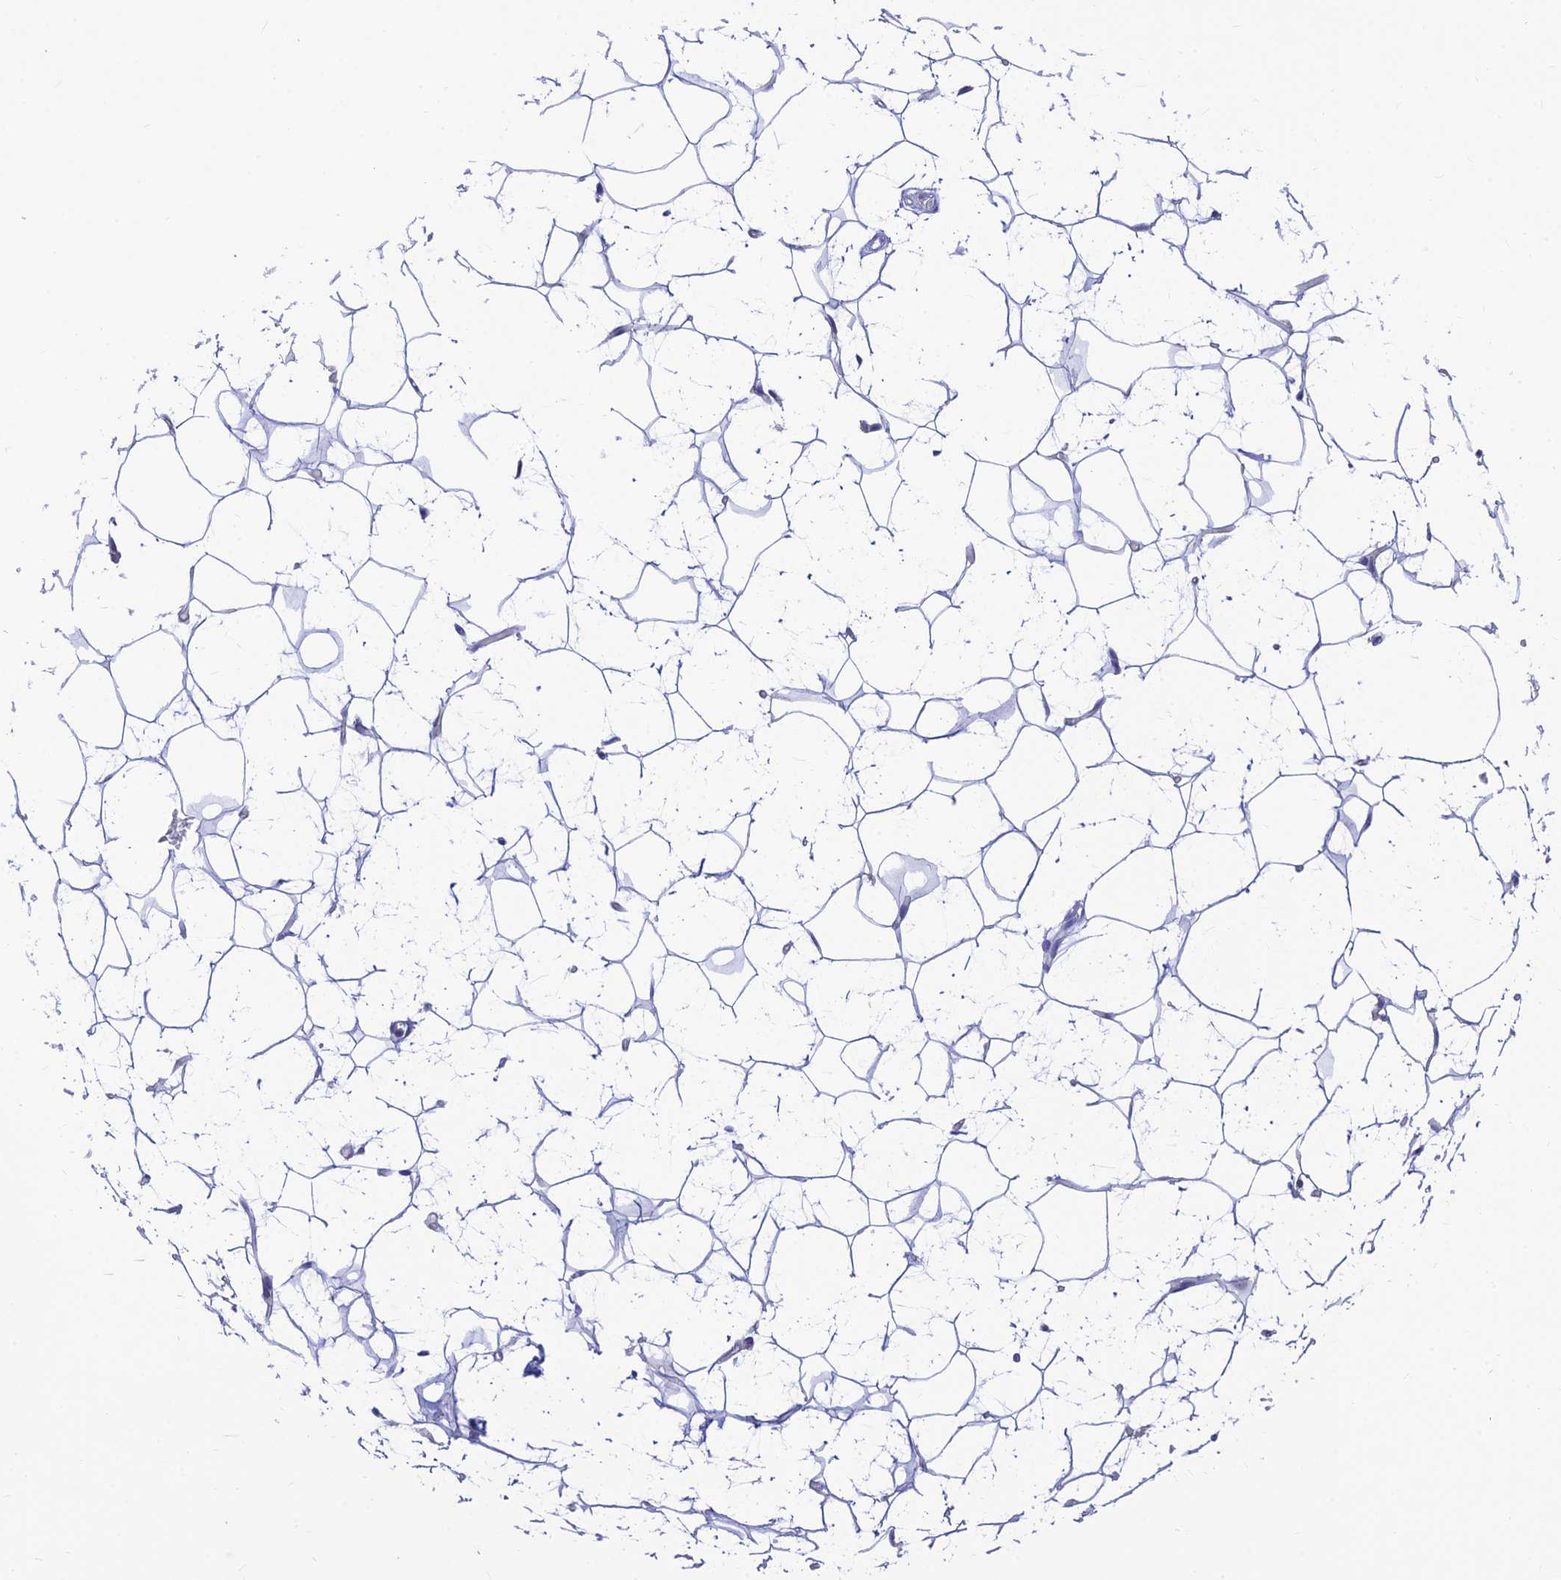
{"staining": {"intensity": "negative", "quantity": "none", "location": "none"}, "tissue": "adipose tissue", "cell_type": "Adipocytes", "image_type": "normal", "snomed": [{"axis": "morphology", "description": "Normal tissue, NOS"}, {"axis": "topography", "description": "Breast"}], "caption": "Immunohistochemical staining of unremarkable human adipose tissue displays no significant positivity in adipocytes.", "gene": "INKA1", "patient": {"sex": "female", "age": 26}}